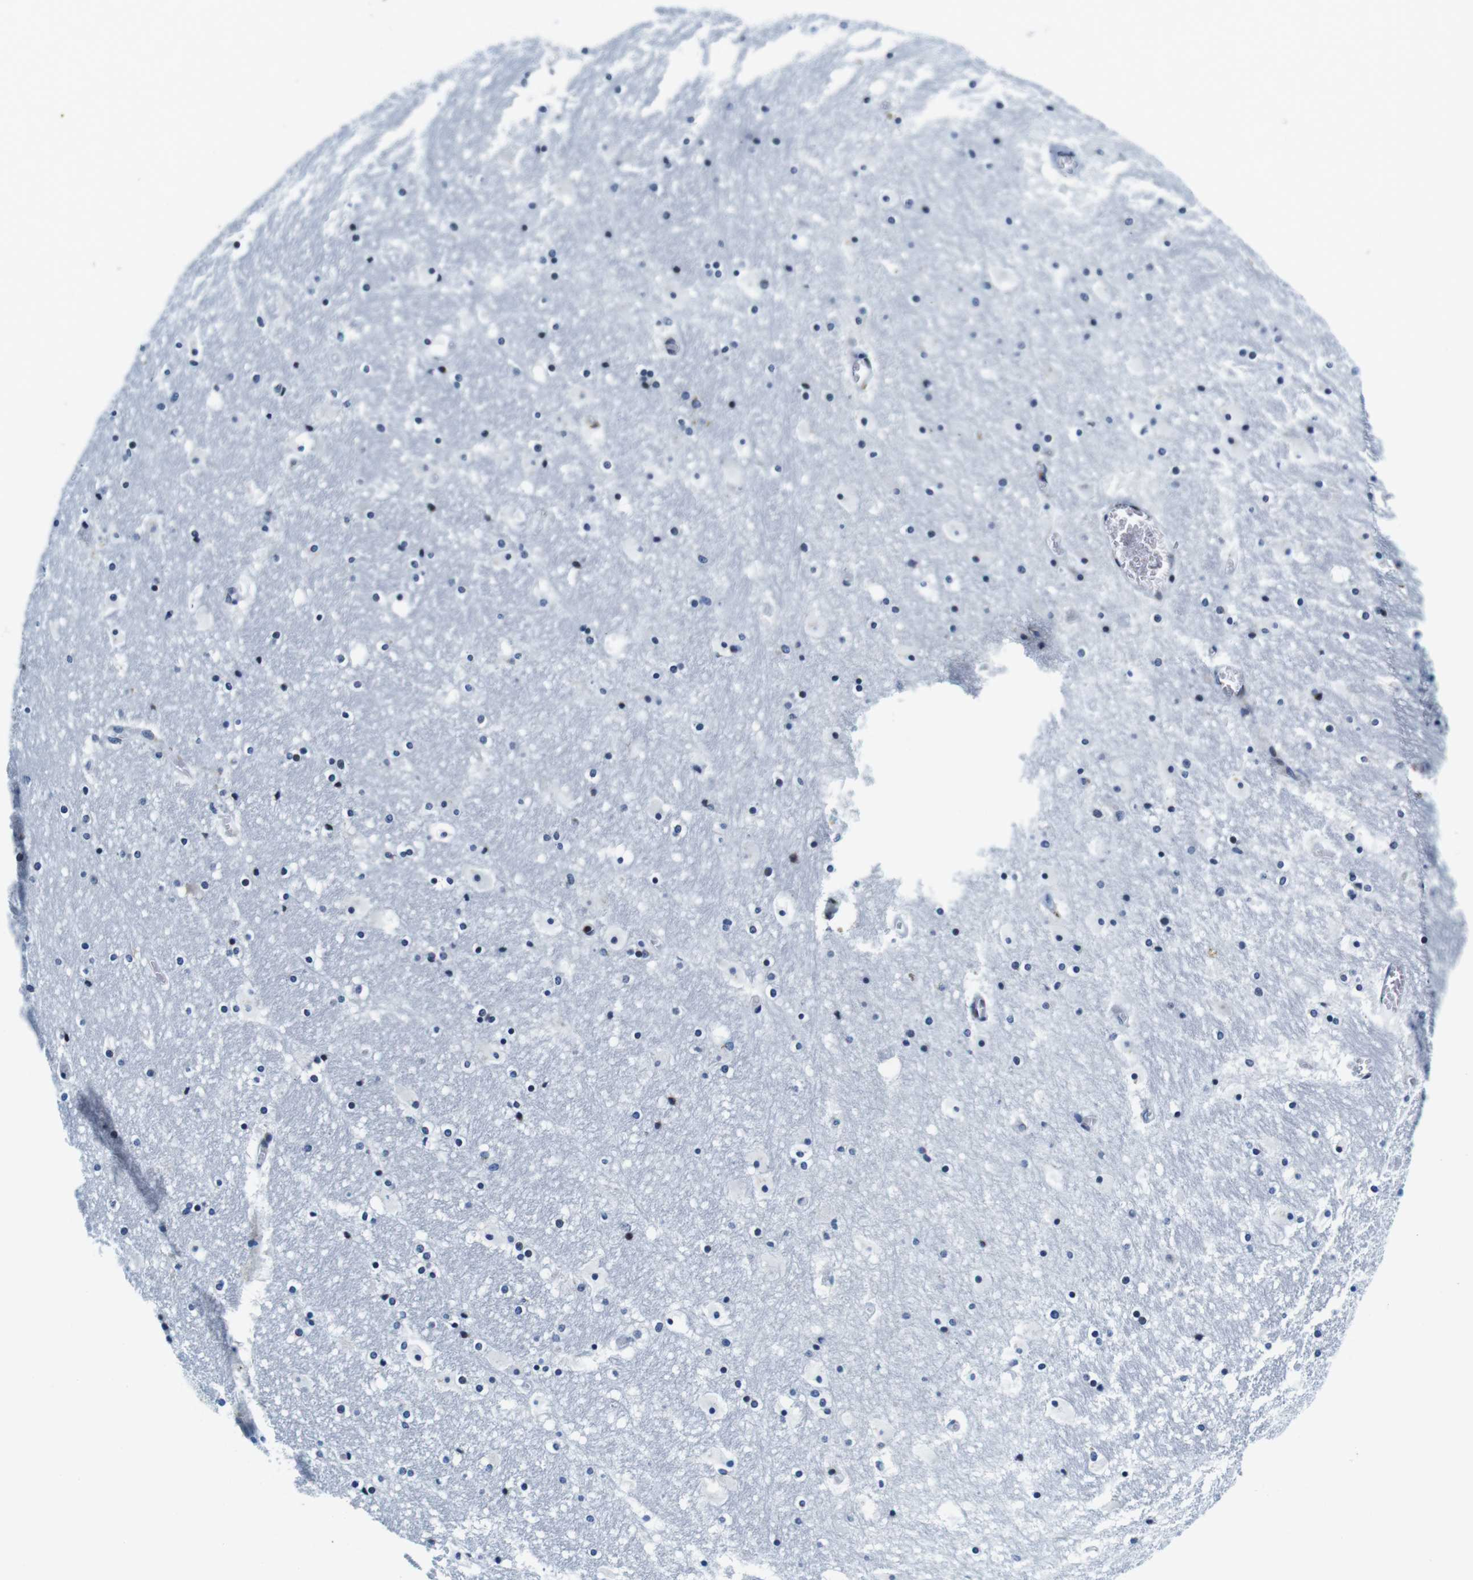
{"staining": {"intensity": "moderate", "quantity": "<25%", "location": "cytoplasmic/membranous,nuclear"}, "tissue": "hippocampus", "cell_type": "Glial cells", "image_type": "normal", "snomed": [{"axis": "morphology", "description": "Normal tissue, NOS"}, {"axis": "topography", "description": "Hippocampus"}], "caption": "Protein staining of normal hippocampus demonstrates moderate cytoplasmic/membranous,nuclear positivity in about <25% of glial cells.", "gene": "FAR2", "patient": {"sex": "male", "age": 45}}